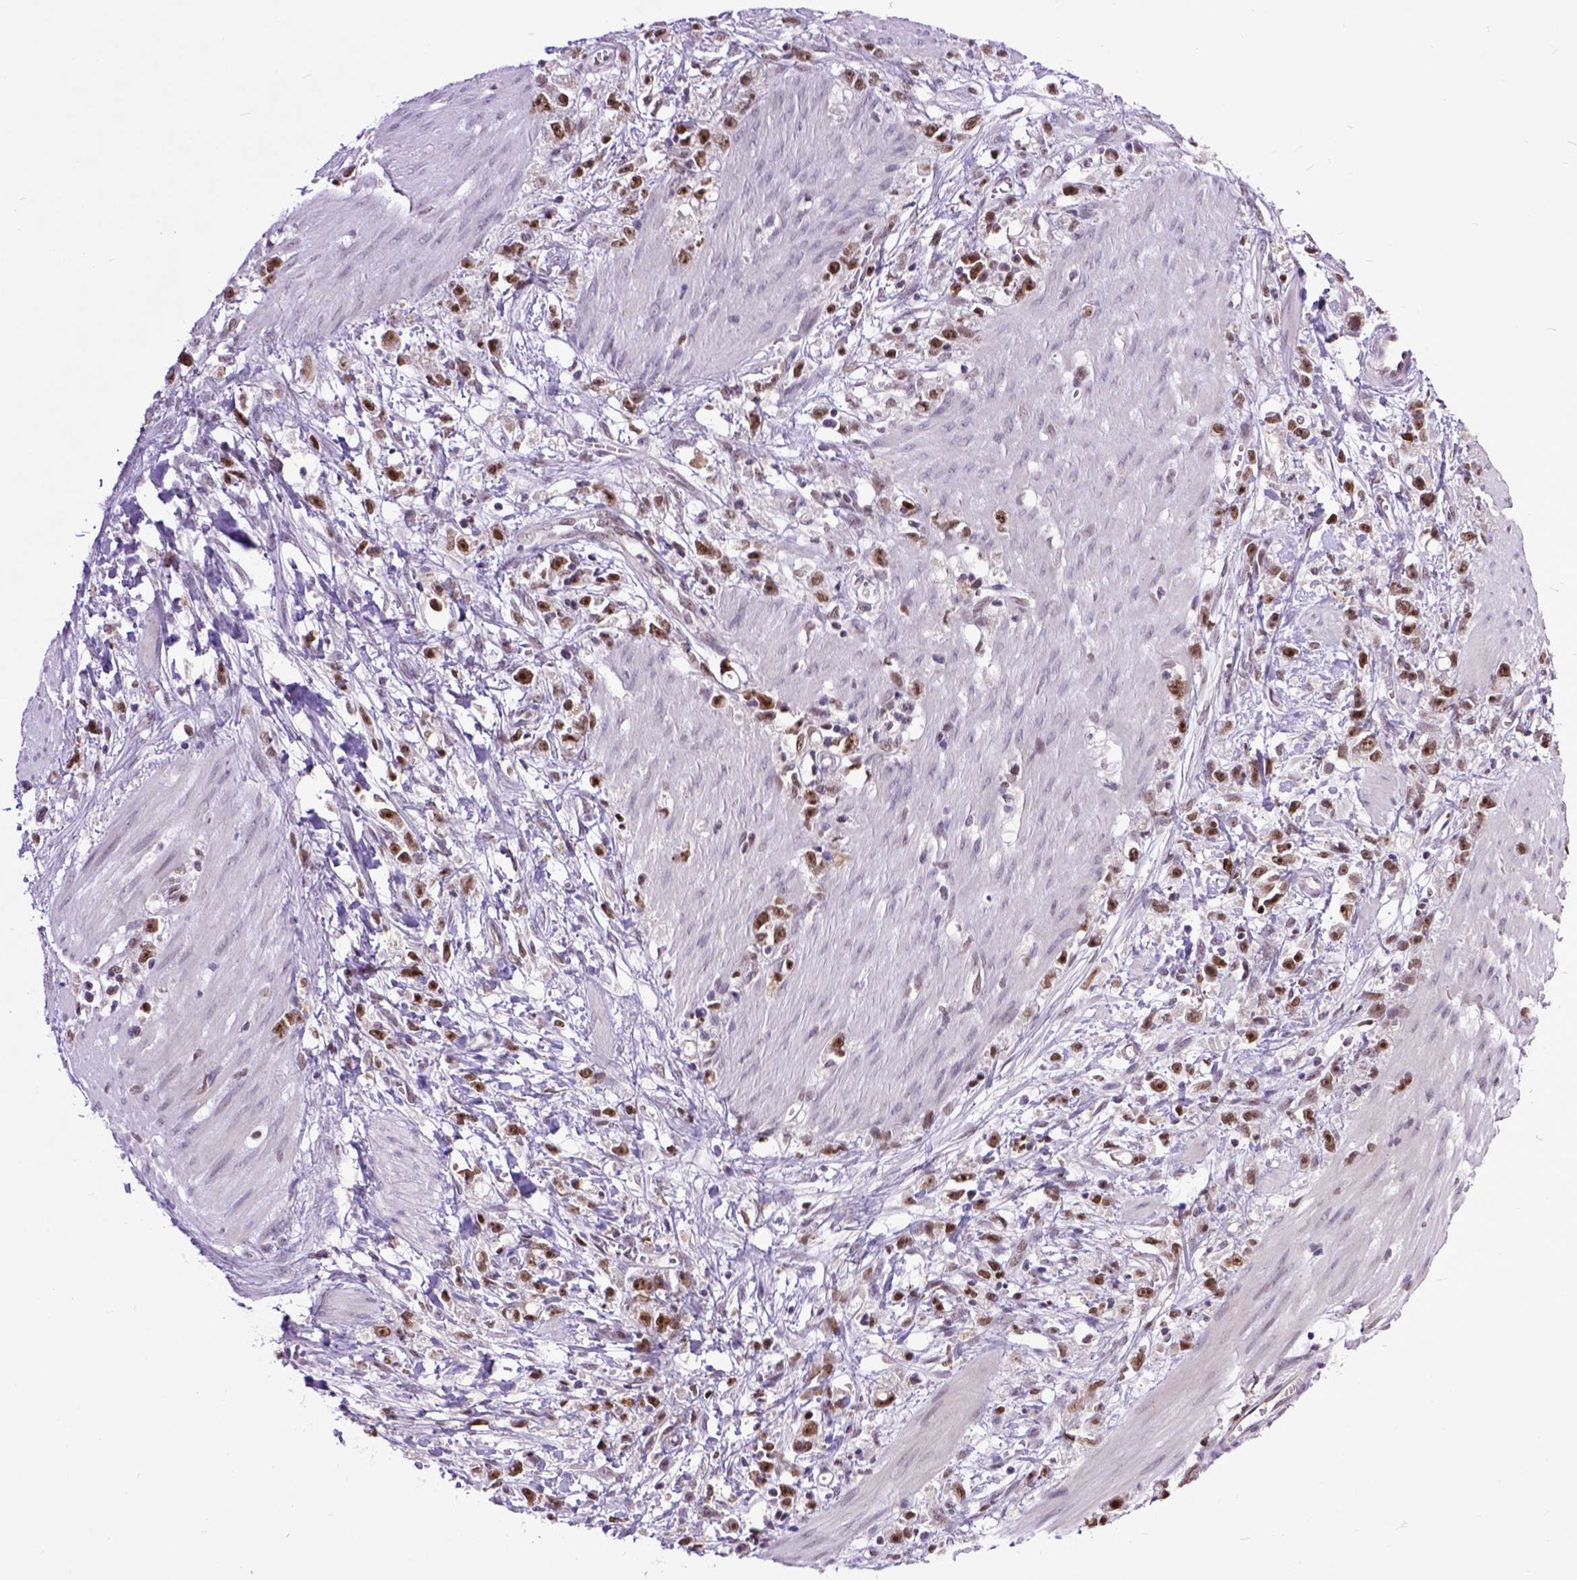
{"staining": {"intensity": "moderate", "quantity": ">75%", "location": "nuclear"}, "tissue": "stomach cancer", "cell_type": "Tumor cells", "image_type": "cancer", "snomed": [{"axis": "morphology", "description": "Adenocarcinoma, NOS"}, {"axis": "topography", "description": "Stomach"}], "caption": "Immunohistochemical staining of stomach adenocarcinoma exhibits medium levels of moderate nuclear protein expression in about >75% of tumor cells.", "gene": "RCC2", "patient": {"sex": "female", "age": 59}}